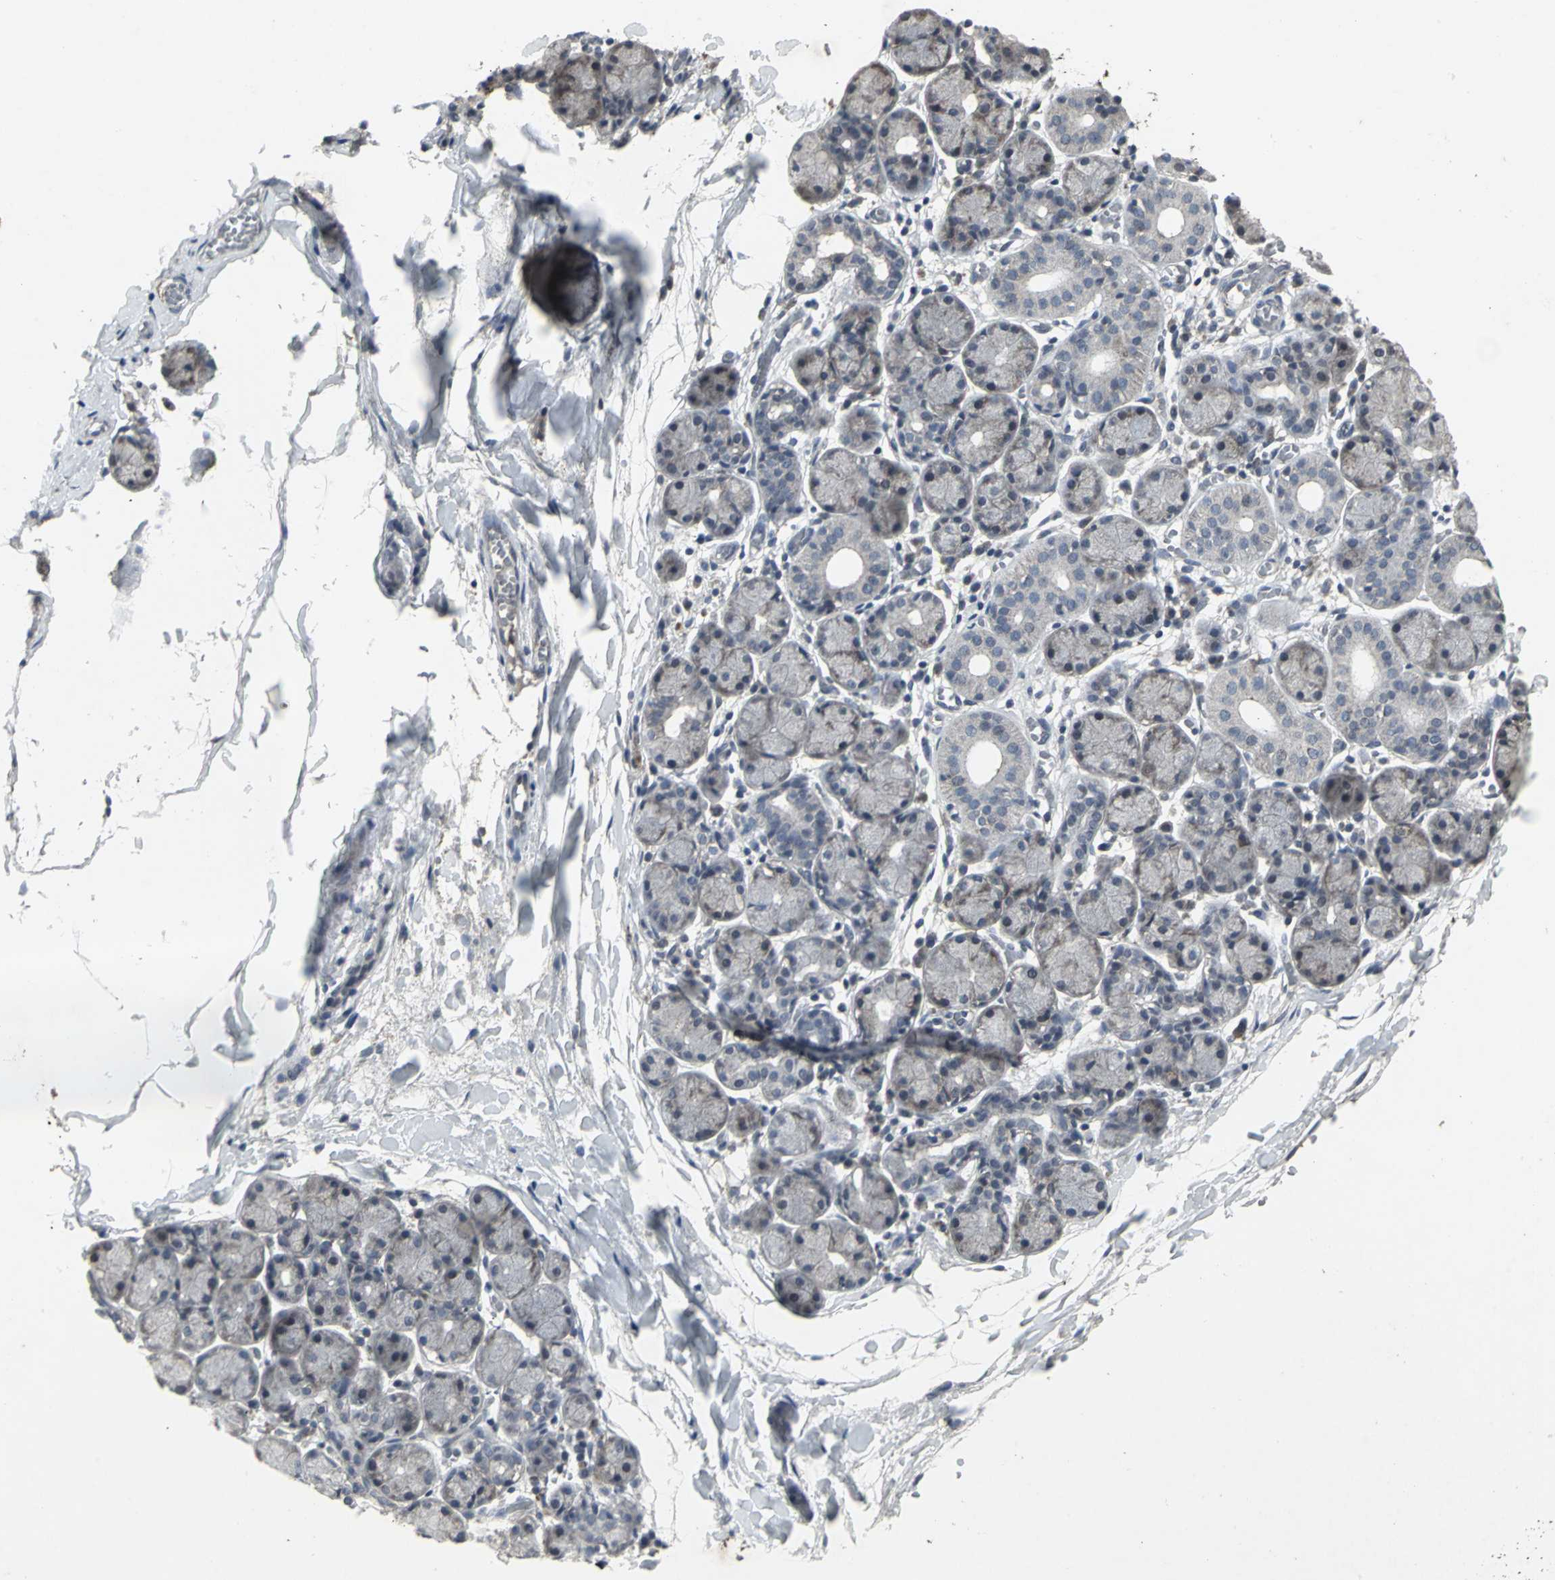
{"staining": {"intensity": "weak", "quantity": "25%-75%", "location": "cytoplasmic/membranous"}, "tissue": "salivary gland", "cell_type": "Glandular cells", "image_type": "normal", "snomed": [{"axis": "morphology", "description": "Normal tissue, NOS"}, {"axis": "topography", "description": "Salivary gland"}], "caption": "The immunohistochemical stain labels weak cytoplasmic/membranous positivity in glandular cells of normal salivary gland. (DAB = brown stain, brightfield microscopy at high magnification).", "gene": "BMP4", "patient": {"sex": "female", "age": 24}}